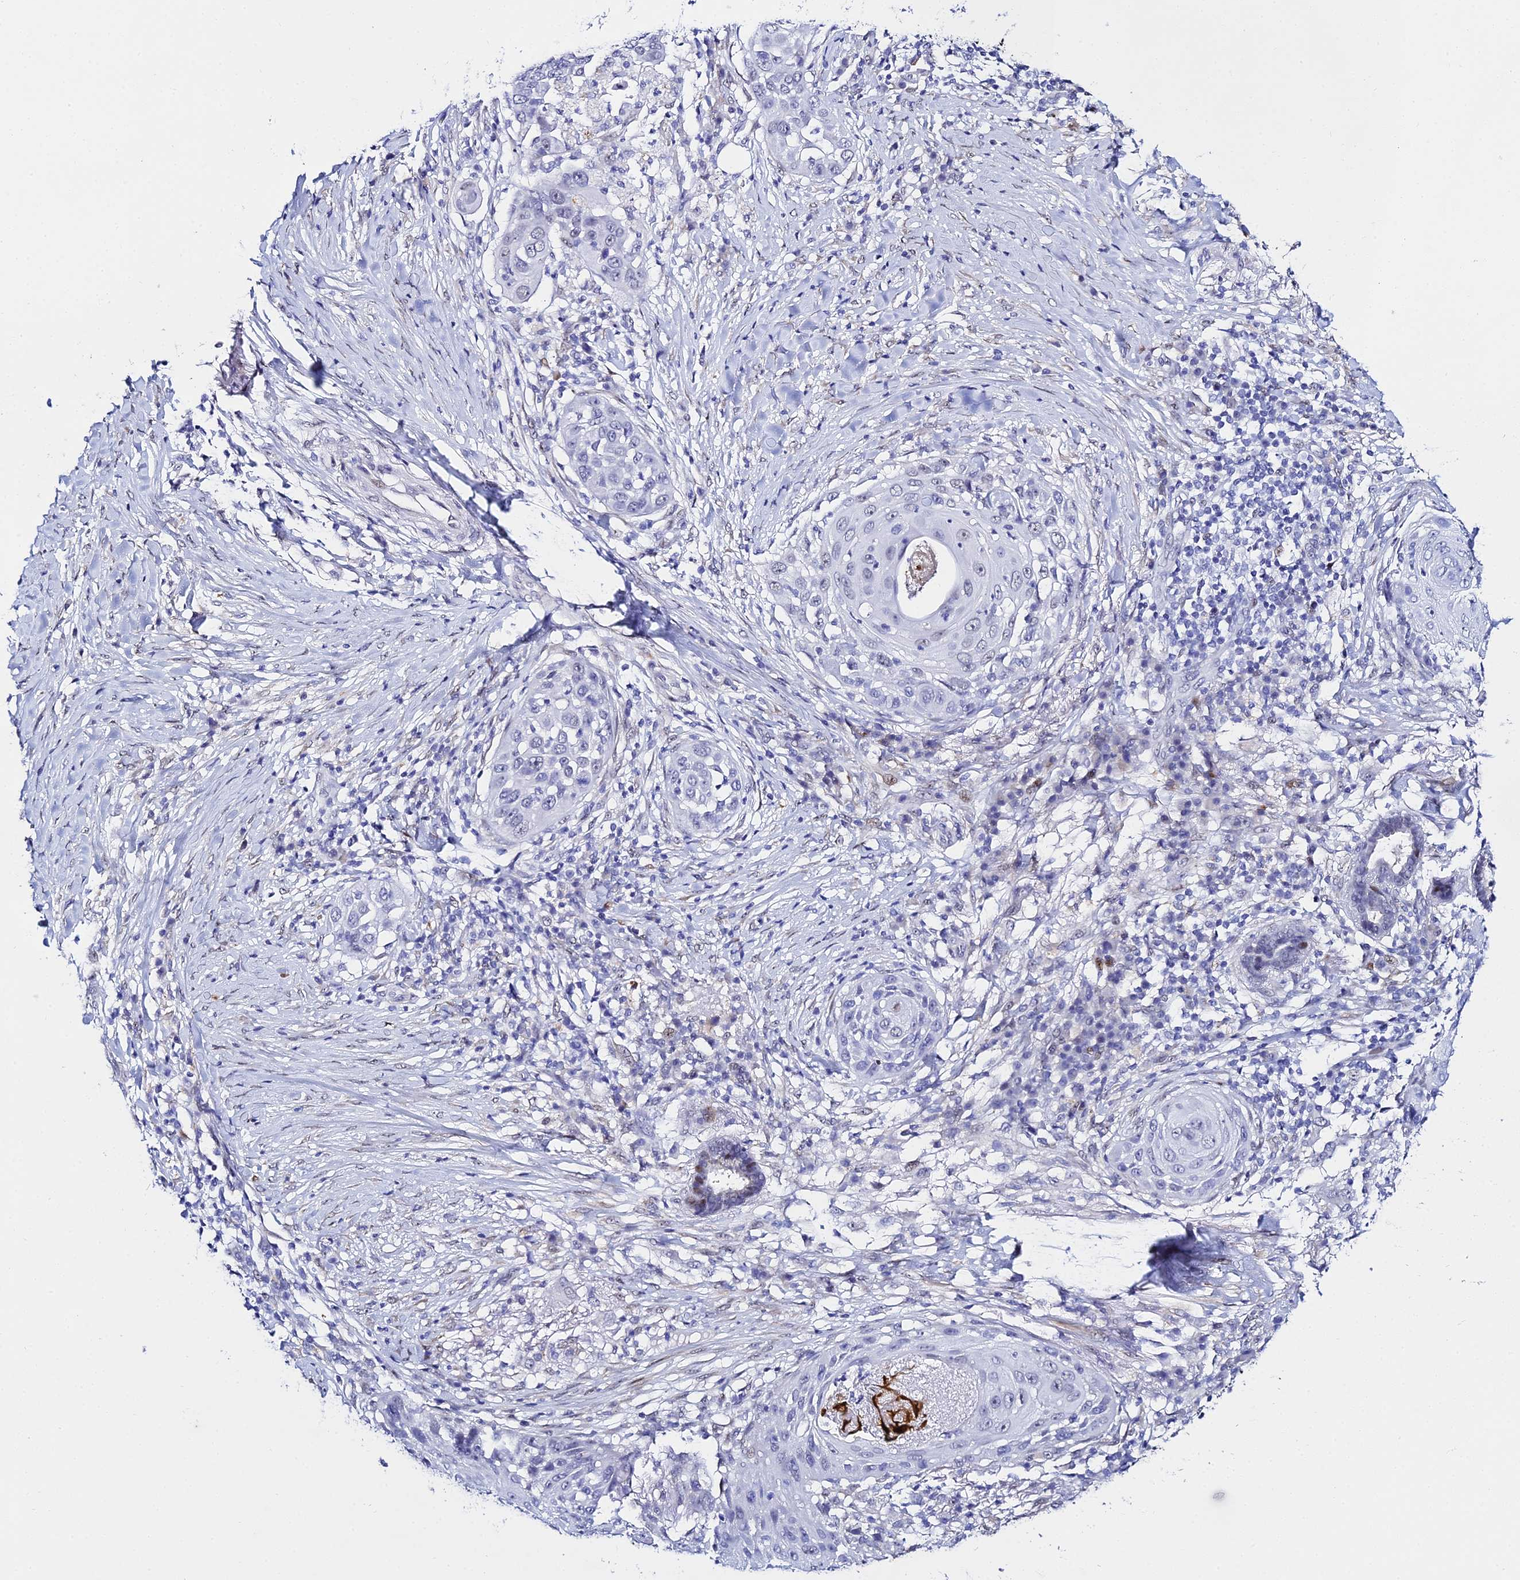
{"staining": {"intensity": "negative", "quantity": "none", "location": "none"}, "tissue": "skin cancer", "cell_type": "Tumor cells", "image_type": "cancer", "snomed": [{"axis": "morphology", "description": "Squamous cell carcinoma, NOS"}, {"axis": "topography", "description": "Skin"}], "caption": "Immunohistochemical staining of human squamous cell carcinoma (skin) reveals no significant staining in tumor cells.", "gene": "POFUT2", "patient": {"sex": "female", "age": 44}}